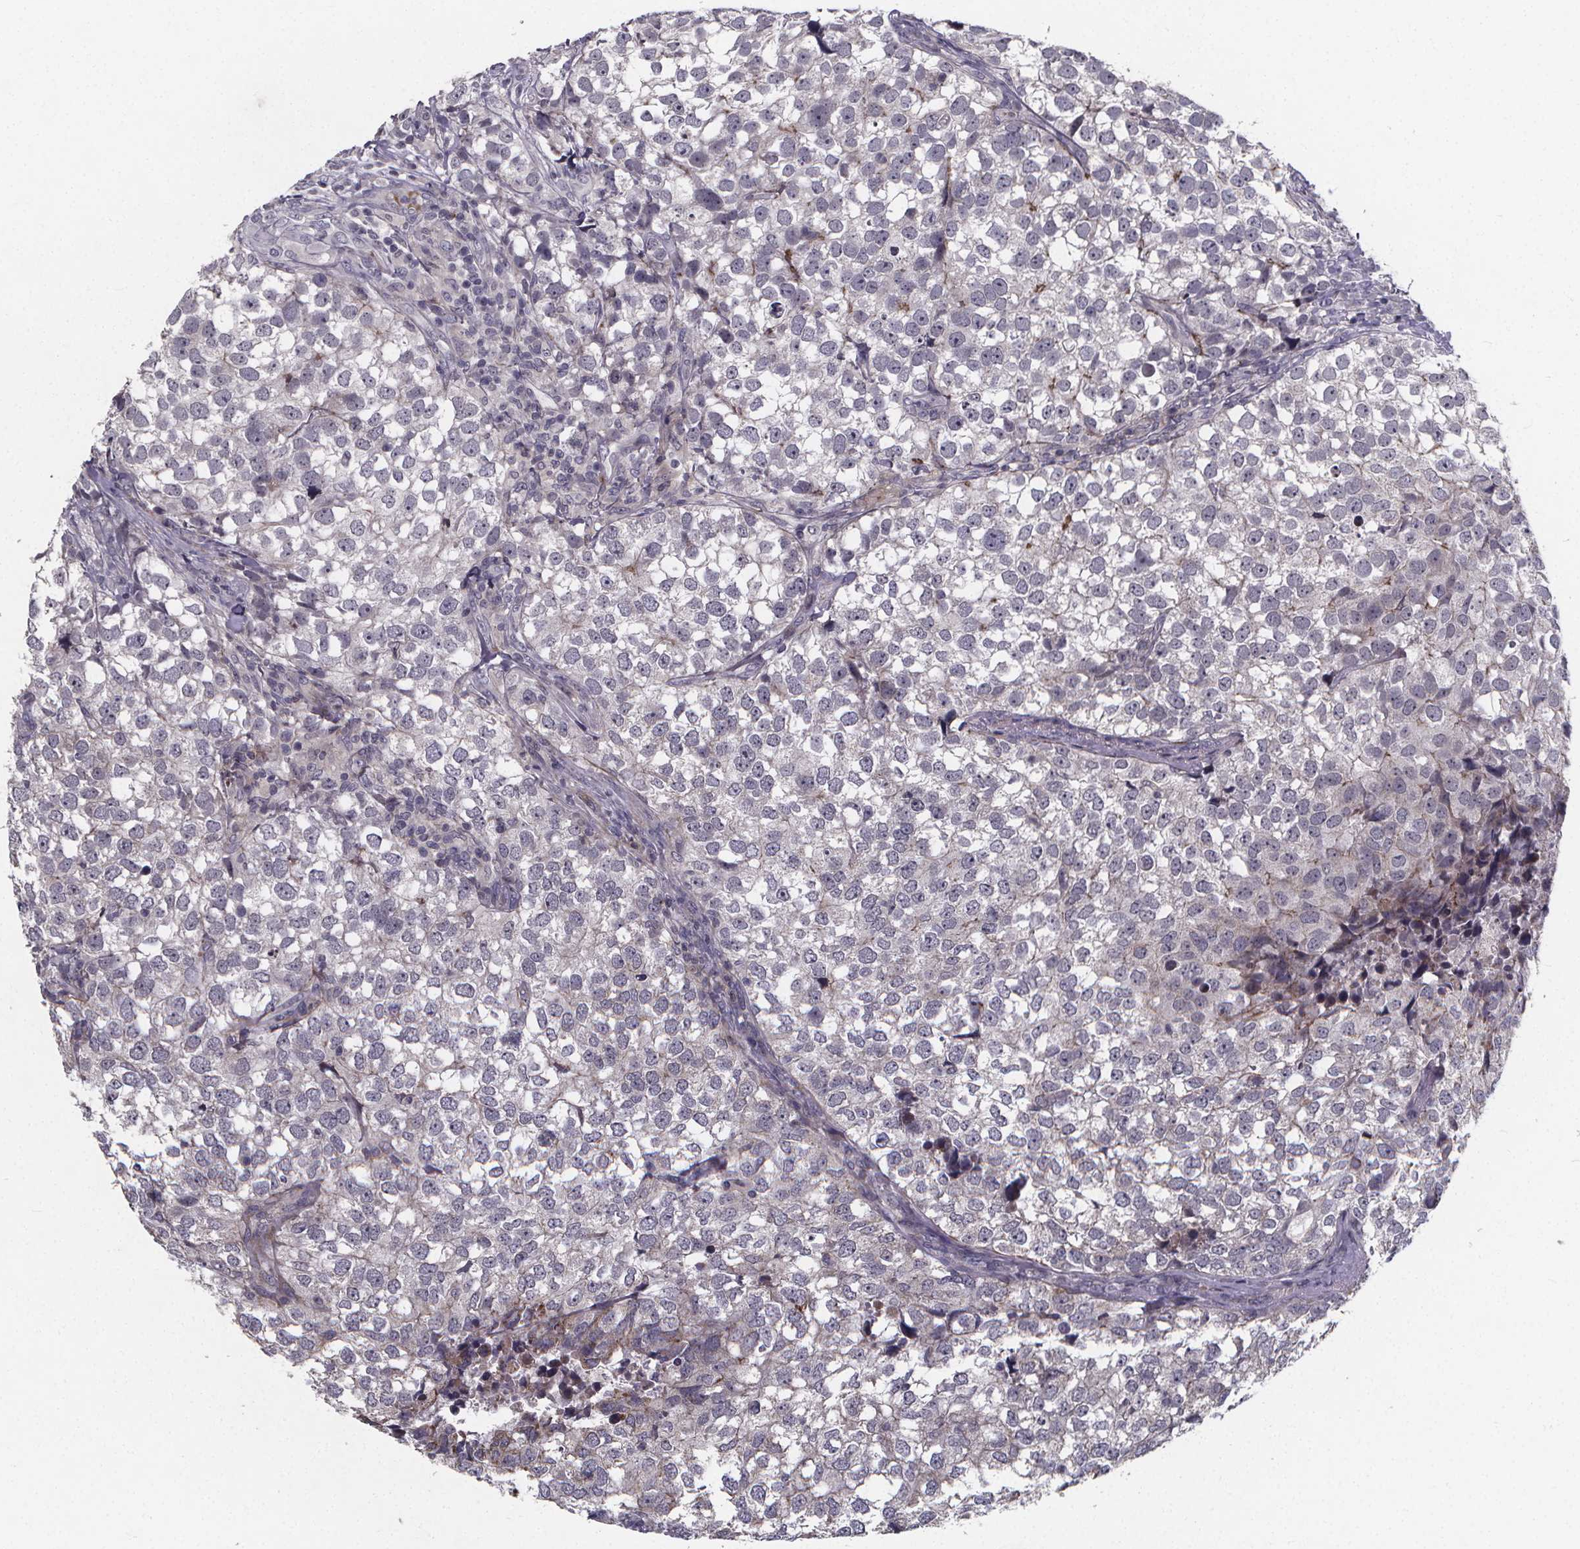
{"staining": {"intensity": "negative", "quantity": "none", "location": "none"}, "tissue": "breast cancer", "cell_type": "Tumor cells", "image_type": "cancer", "snomed": [{"axis": "morphology", "description": "Duct carcinoma"}, {"axis": "topography", "description": "Breast"}], "caption": "The IHC micrograph has no significant expression in tumor cells of breast cancer tissue.", "gene": "FBXW2", "patient": {"sex": "female", "age": 30}}